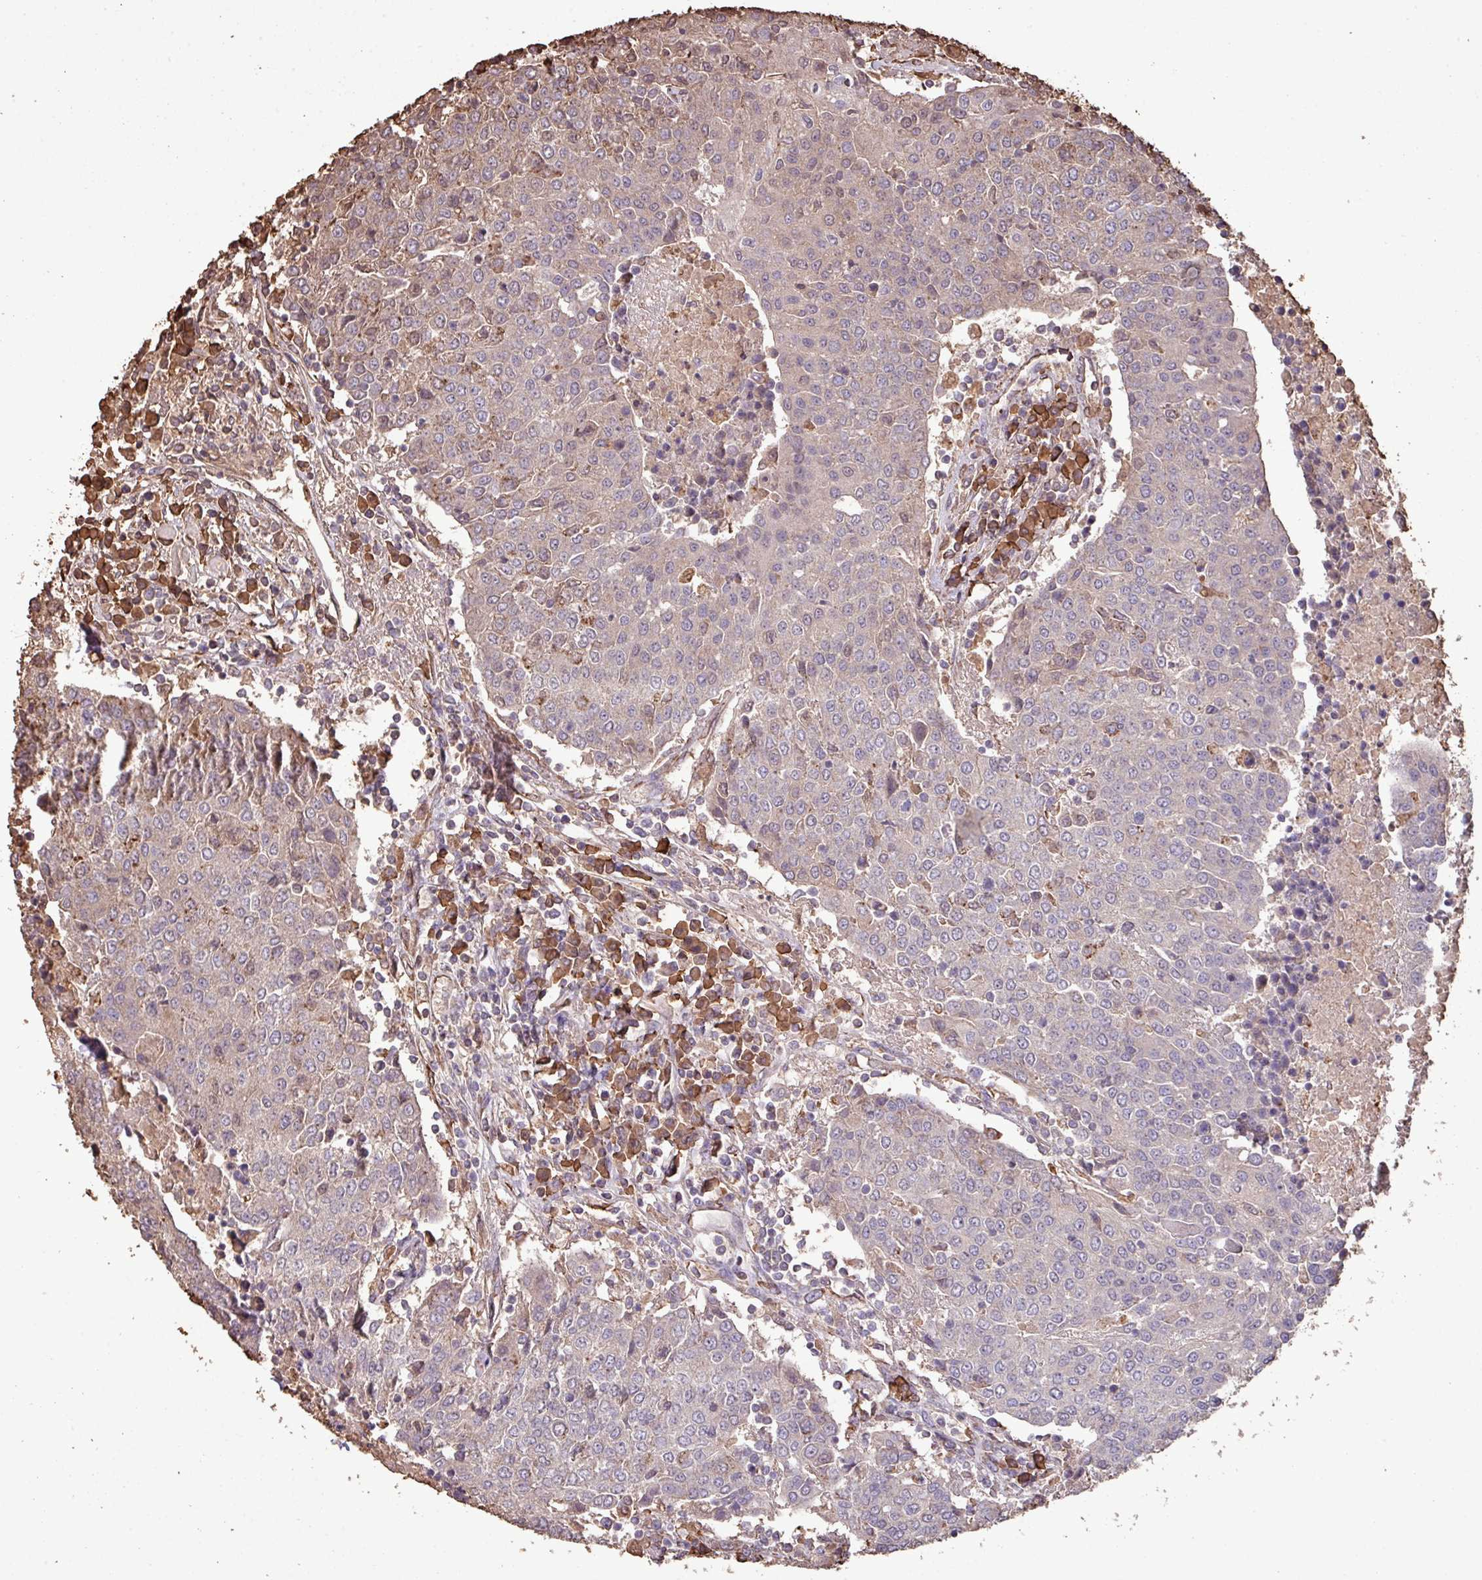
{"staining": {"intensity": "weak", "quantity": "<25%", "location": "cytoplasmic/membranous"}, "tissue": "urothelial cancer", "cell_type": "Tumor cells", "image_type": "cancer", "snomed": [{"axis": "morphology", "description": "Urothelial carcinoma, High grade"}, {"axis": "topography", "description": "Urinary bladder"}], "caption": "The micrograph shows no significant expression in tumor cells of high-grade urothelial carcinoma.", "gene": "CAMK2B", "patient": {"sex": "female", "age": 85}}